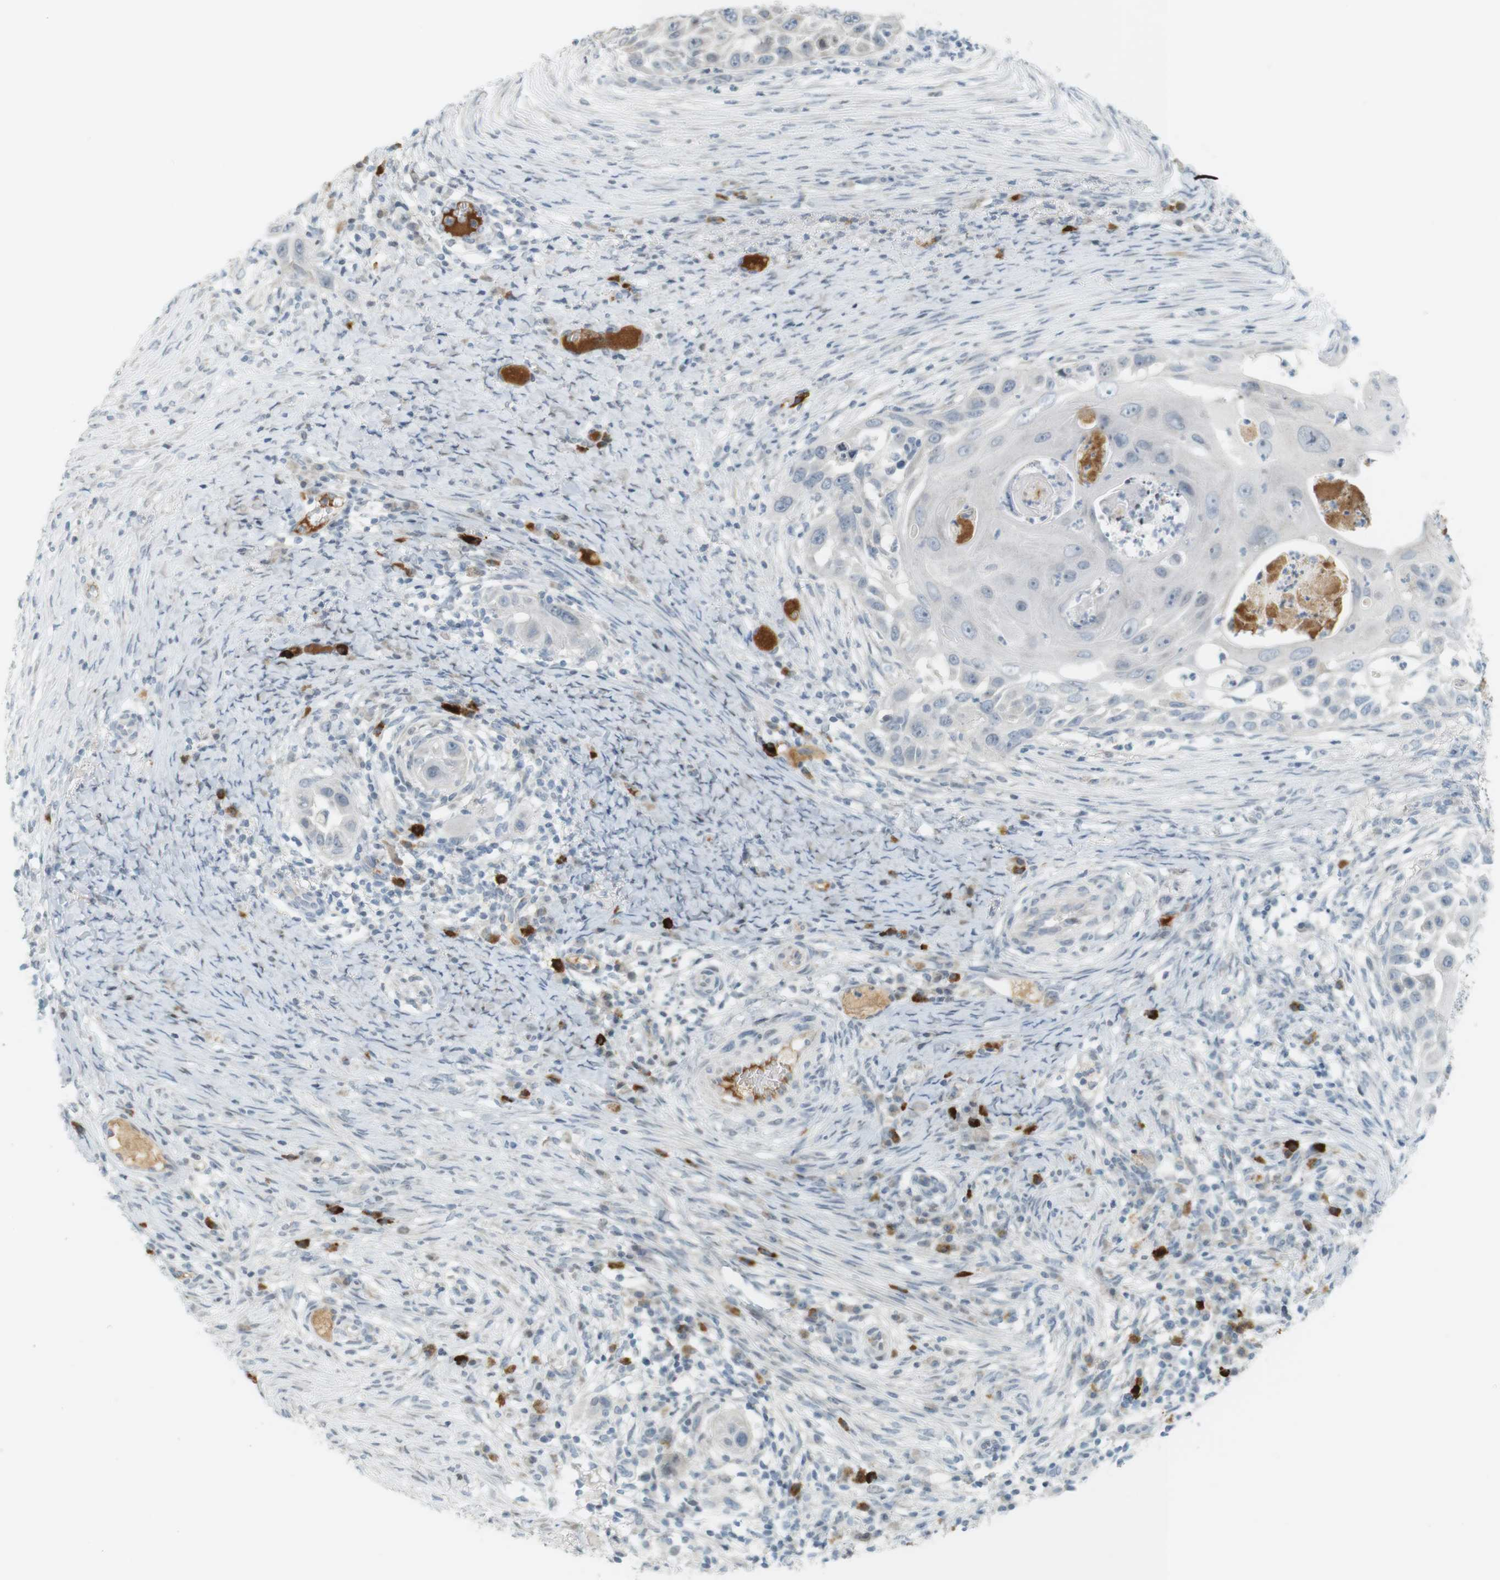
{"staining": {"intensity": "negative", "quantity": "none", "location": "none"}, "tissue": "skin cancer", "cell_type": "Tumor cells", "image_type": "cancer", "snomed": [{"axis": "morphology", "description": "Squamous cell carcinoma, NOS"}, {"axis": "topography", "description": "Skin"}], "caption": "This is a image of IHC staining of skin squamous cell carcinoma, which shows no expression in tumor cells. The staining was performed using DAB (3,3'-diaminobenzidine) to visualize the protein expression in brown, while the nuclei were stained in blue with hematoxylin (Magnification: 20x).", "gene": "DMC1", "patient": {"sex": "female", "age": 44}}